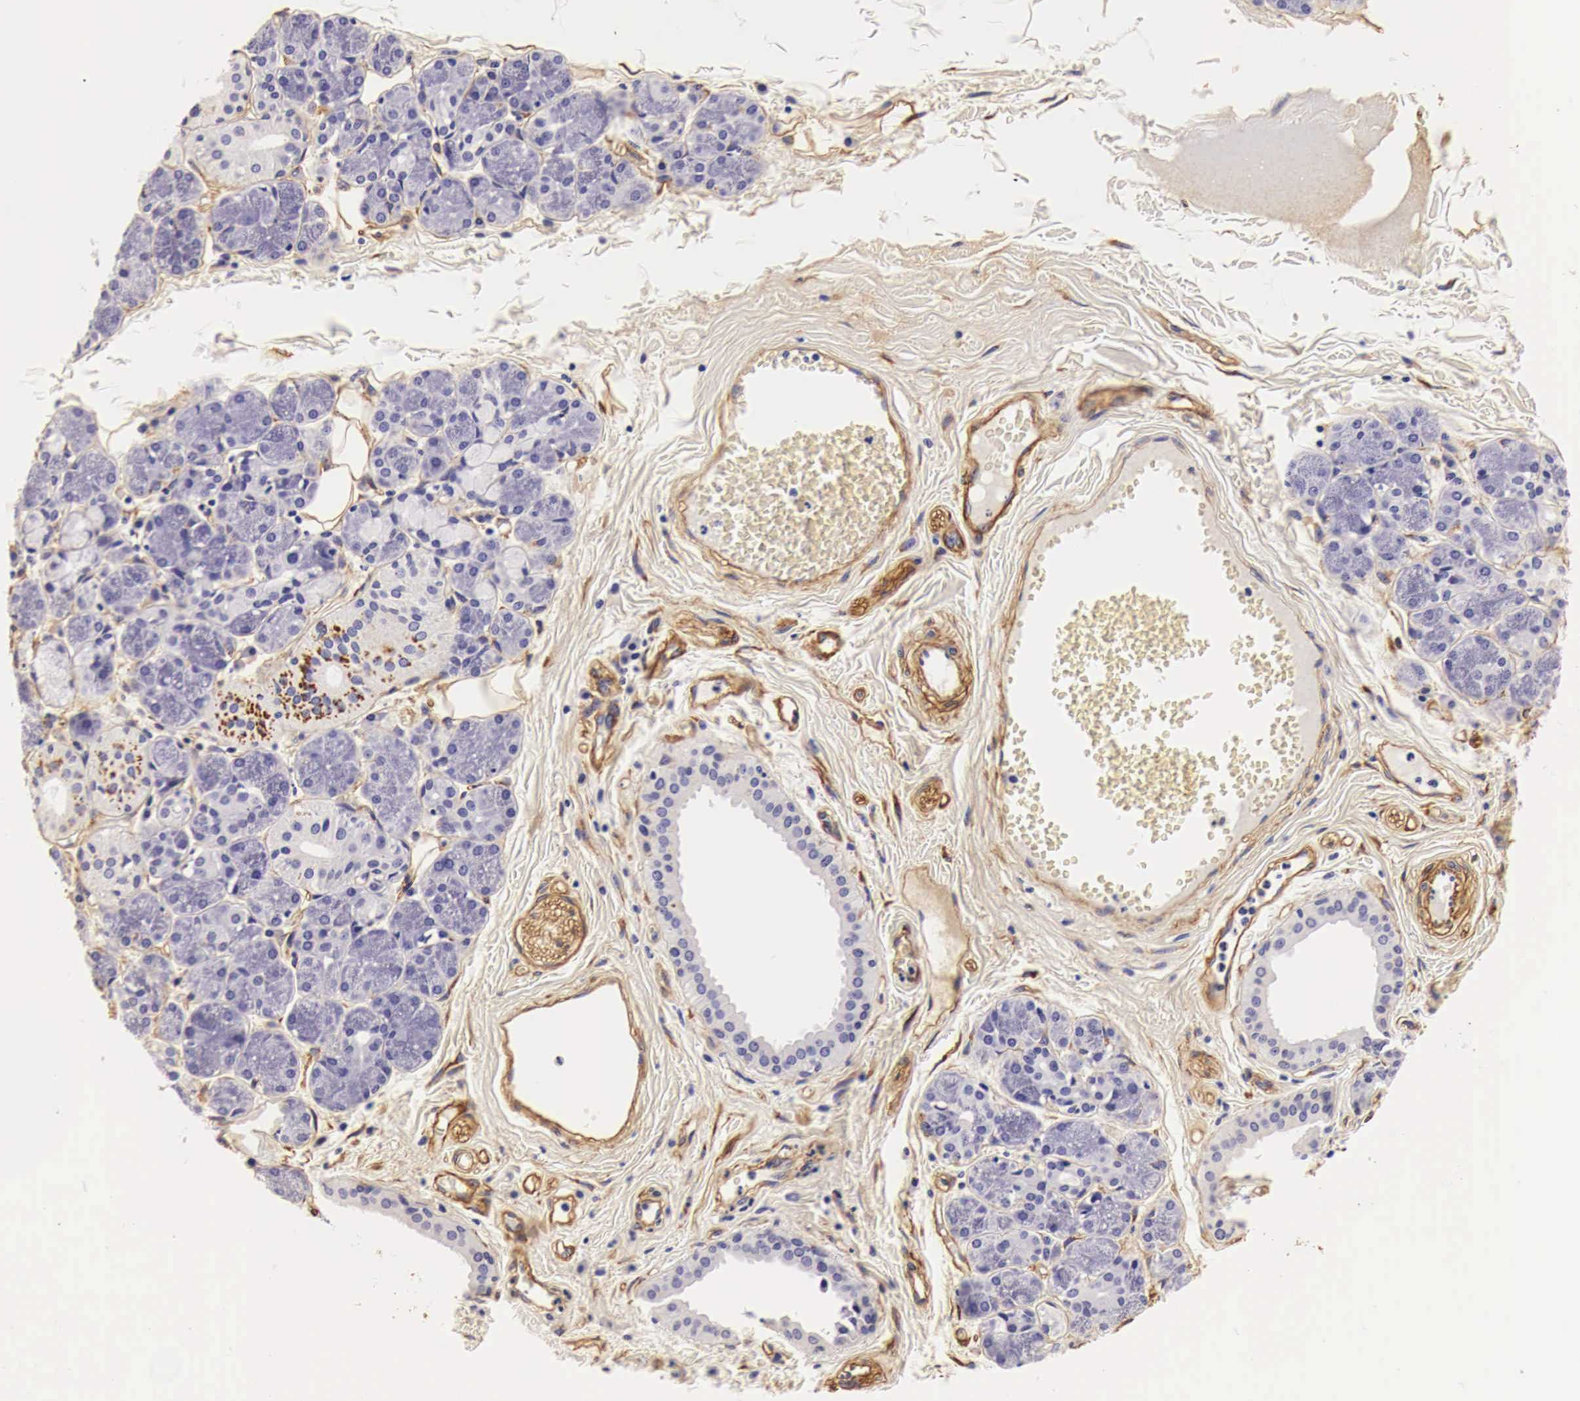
{"staining": {"intensity": "negative", "quantity": "none", "location": "none"}, "tissue": "salivary gland", "cell_type": "Glandular cells", "image_type": "normal", "snomed": [{"axis": "morphology", "description": "Normal tissue, NOS"}, {"axis": "topography", "description": "Salivary gland"}], "caption": "High magnification brightfield microscopy of normal salivary gland stained with DAB (3,3'-diaminobenzidine) (brown) and counterstained with hematoxylin (blue): glandular cells show no significant expression. (IHC, brightfield microscopy, high magnification).", "gene": "LAMB2", "patient": {"sex": "male", "age": 54}}